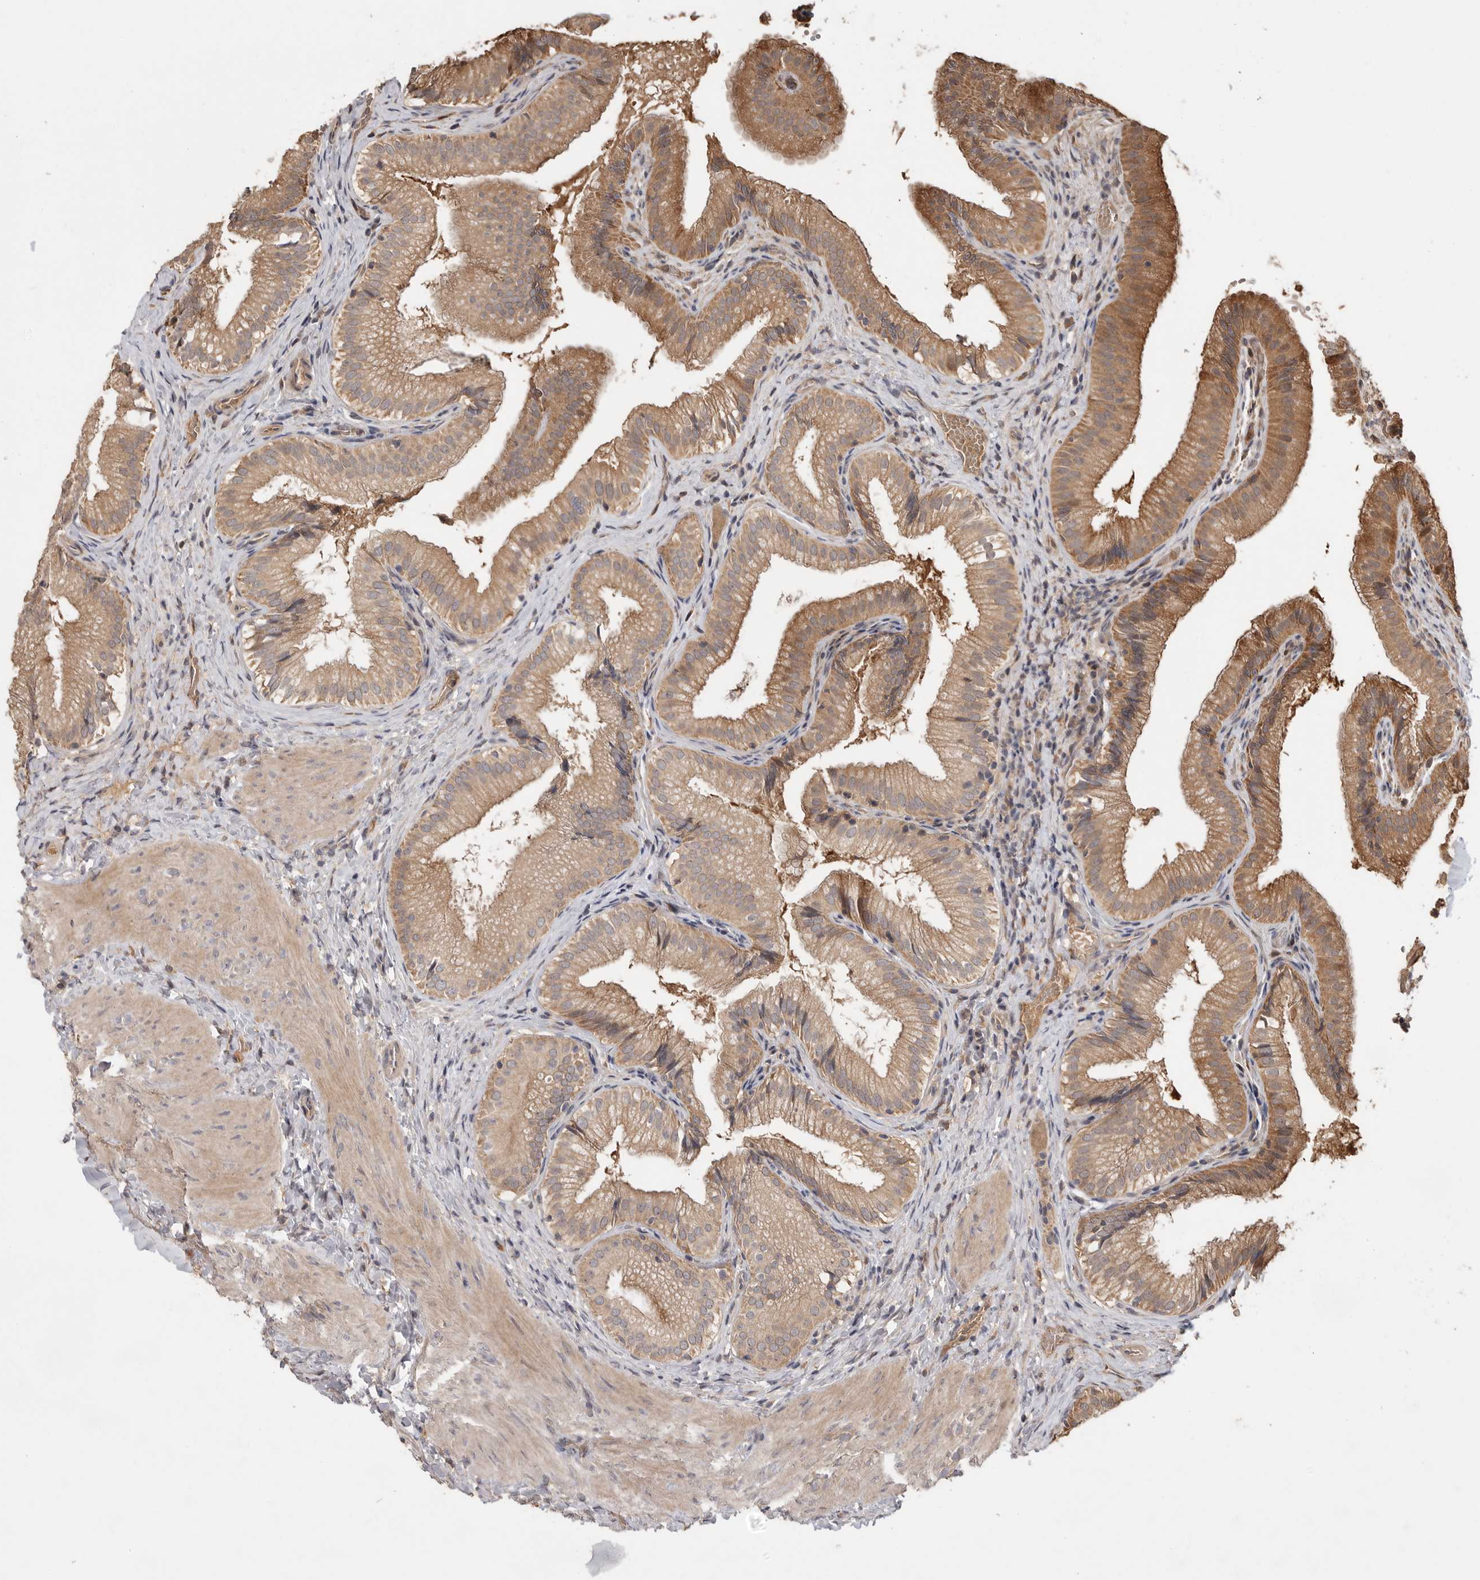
{"staining": {"intensity": "moderate", "quantity": ">75%", "location": "cytoplasmic/membranous"}, "tissue": "gallbladder", "cell_type": "Glandular cells", "image_type": "normal", "snomed": [{"axis": "morphology", "description": "Normal tissue, NOS"}, {"axis": "topography", "description": "Gallbladder"}], "caption": "Gallbladder stained with IHC displays moderate cytoplasmic/membranous positivity in approximately >75% of glandular cells.", "gene": "VN1R4", "patient": {"sex": "female", "age": 30}}